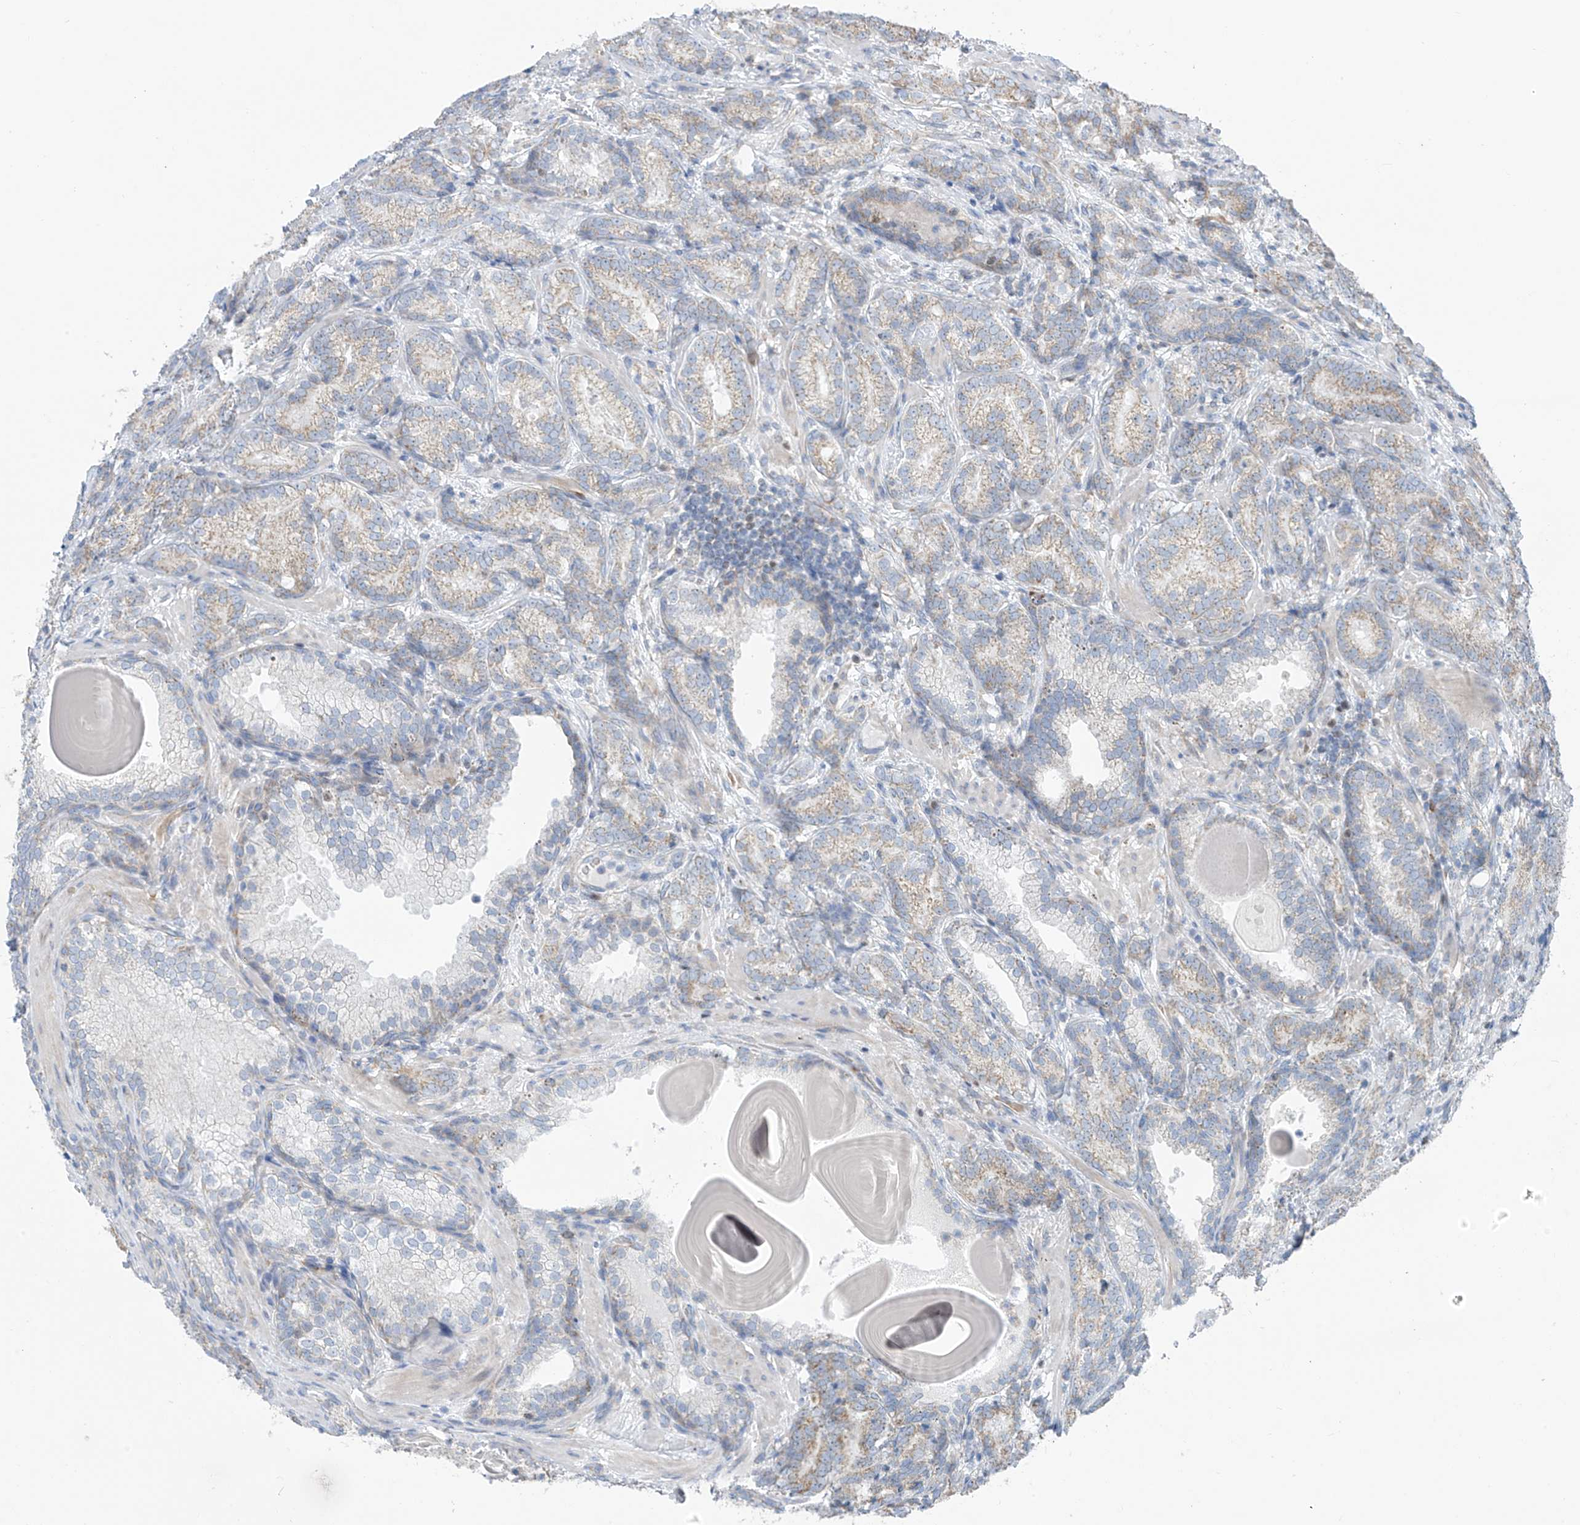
{"staining": {"intensity": "moderate", "quantity": "25%-75%", "location": "cytoplasmic/membranous"}, "tissue": "prostate cancer", "cell_type": "Tumor cells", "image_type": "cancer", "snomed": [{"axis": "morphology", "description": "Adenocarcinoma, High grade"}, {"axis": "topography", "description": "Prostate"}], "caption": "Protein staining of prostate cancer tissue exhibits moderate cytoplasmic/membranous positivity in approximately 25%-75% of tumor cells.", "gene": "EOMES", "patient": {"sex": "male", "age": 66}}